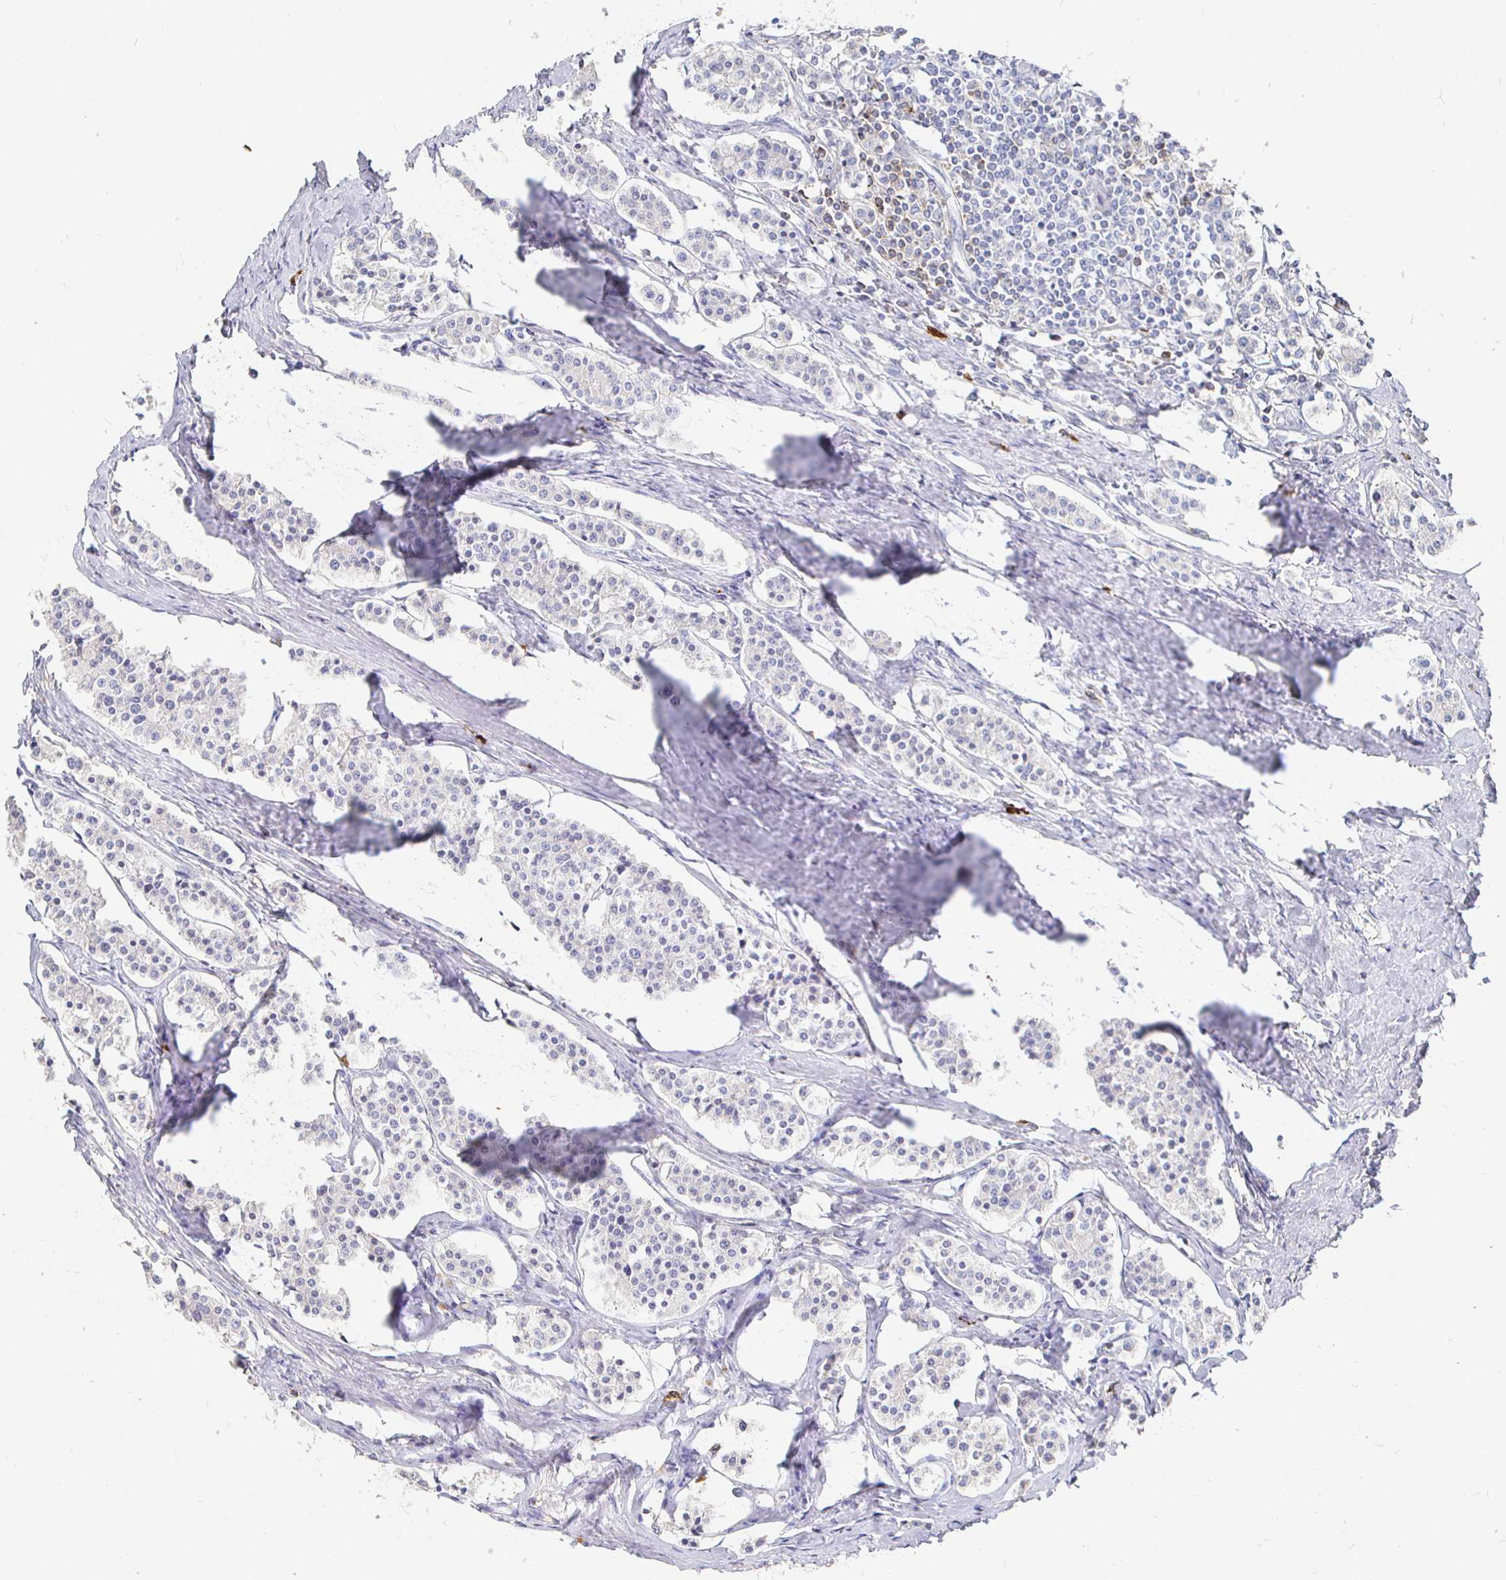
{"staining": {"intensity": "moderate", "quantity": "<25%", "location": "cytoplasmic/membranous"}, "tissue": "carcinoid", "cell_type": "Tumor cells", "image_type": "cancer", "snomed": [{"axis": "morphology", "description": "Carcinoid, malignant, NOS"}, {"axis": "topography", "description": "Small intestine"}], "caption": "Immunohistochemistry (IHC) (DAB (3,3'-diaminobenzidine)) staining of human carcinoid (malignant) displays moderate cytoplasmic/membranous protein positivity in approximately <25% of tumor cells. Nuclei are stained in blue.", "gene": "CXCR3", "patient": {"sex": "male", "age": 63}}